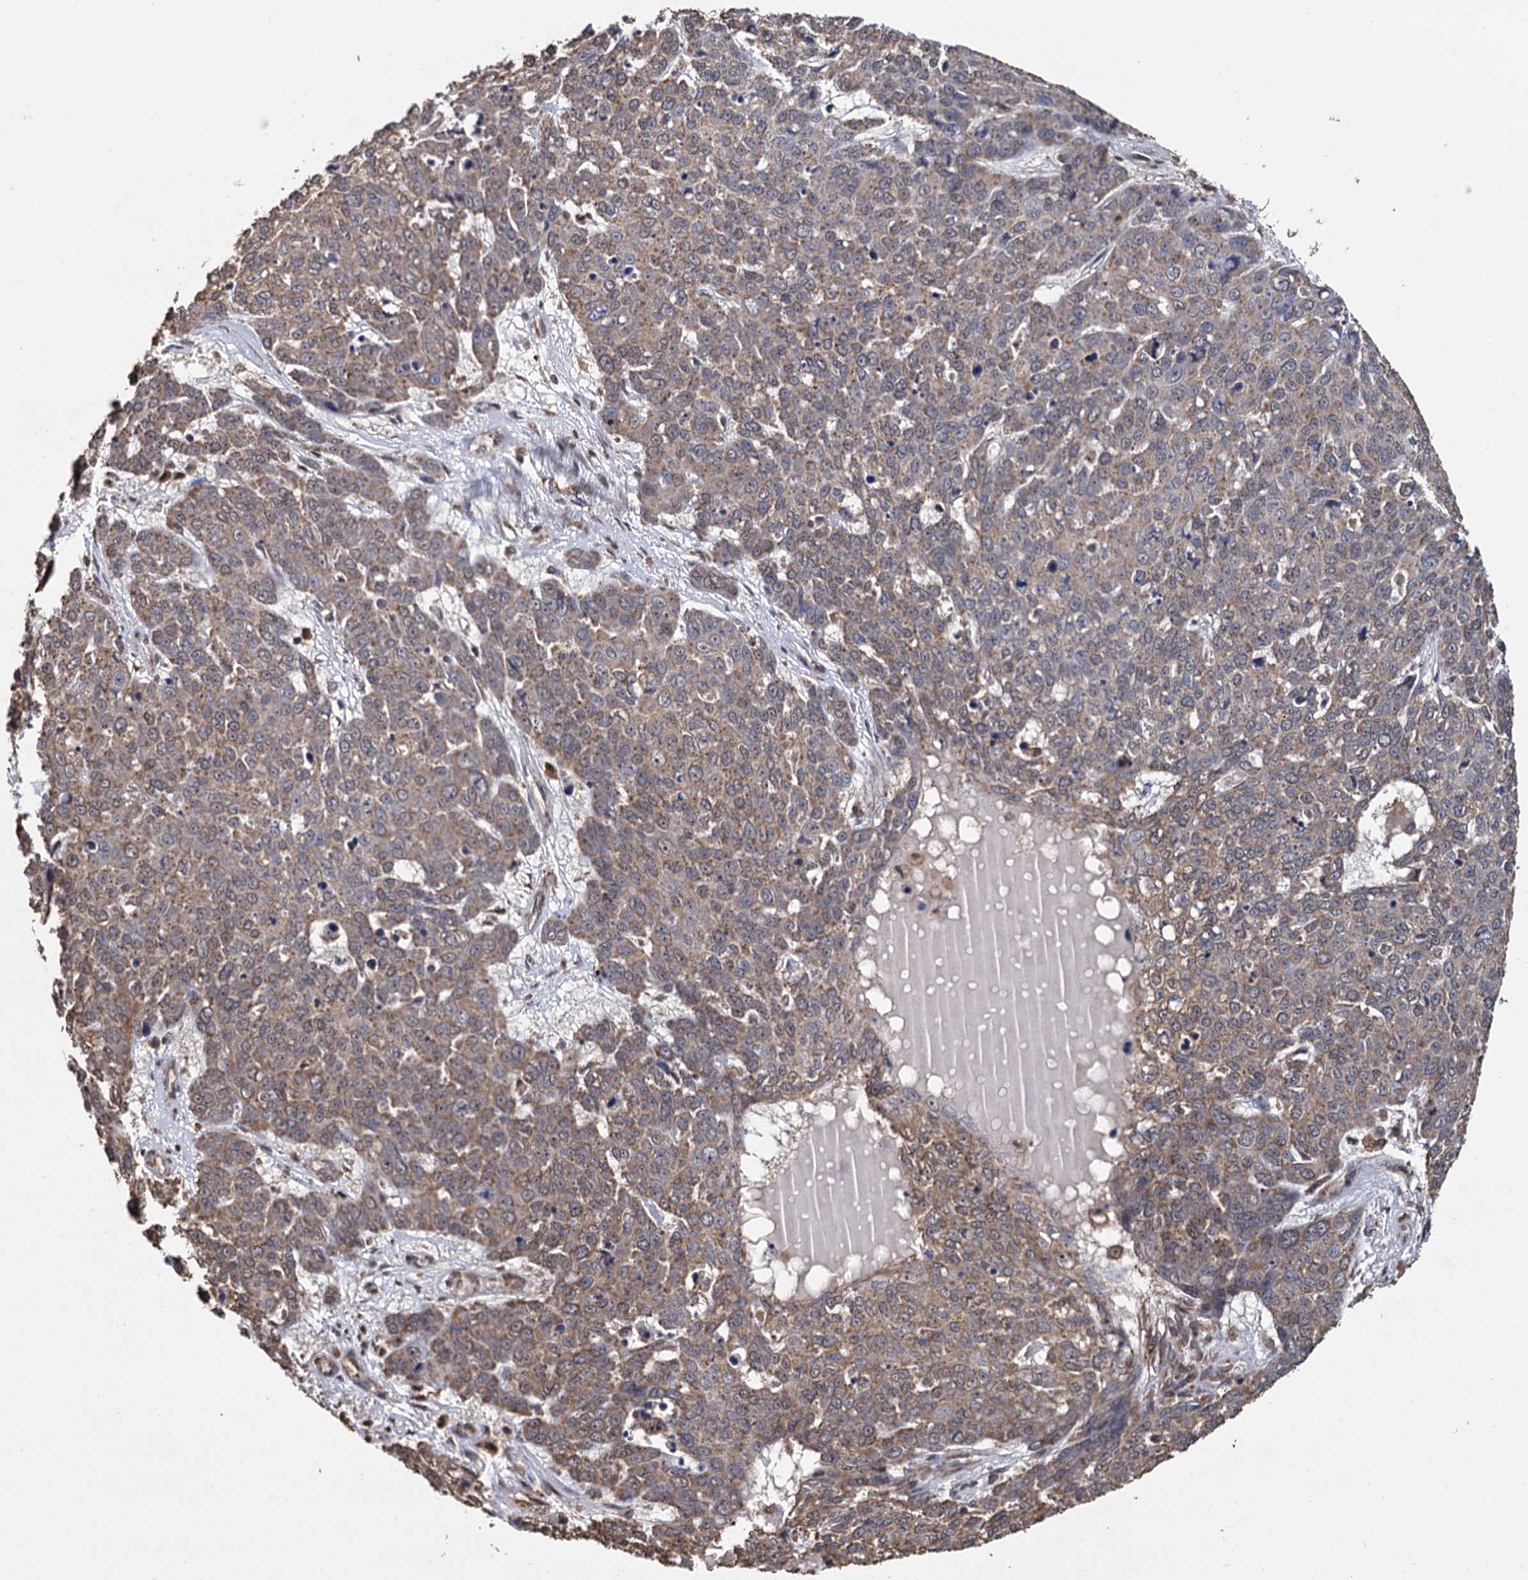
{"staining": {"intensity": "weak", "quantity": ">75%", "location": "cytoplasmic/membranous"}, "tissue": "skin cancer", "cell_type": "Tumor cells", "image_type": "cancer", "snomed": [{"axis": "morphology", "description": "Squamous cell carcinoma, NOS"}, {"axis": "topography", "description": "Skin"}], "caption": "Skin cancer stained with DAB immunohistochemistry (IHC) shows low levels of weak cytoplasmic/membranous positivity in approximately >75% of tumor cells.", "gene": "TBC1D12", "patient": {"sex": "male", "age": 71}}